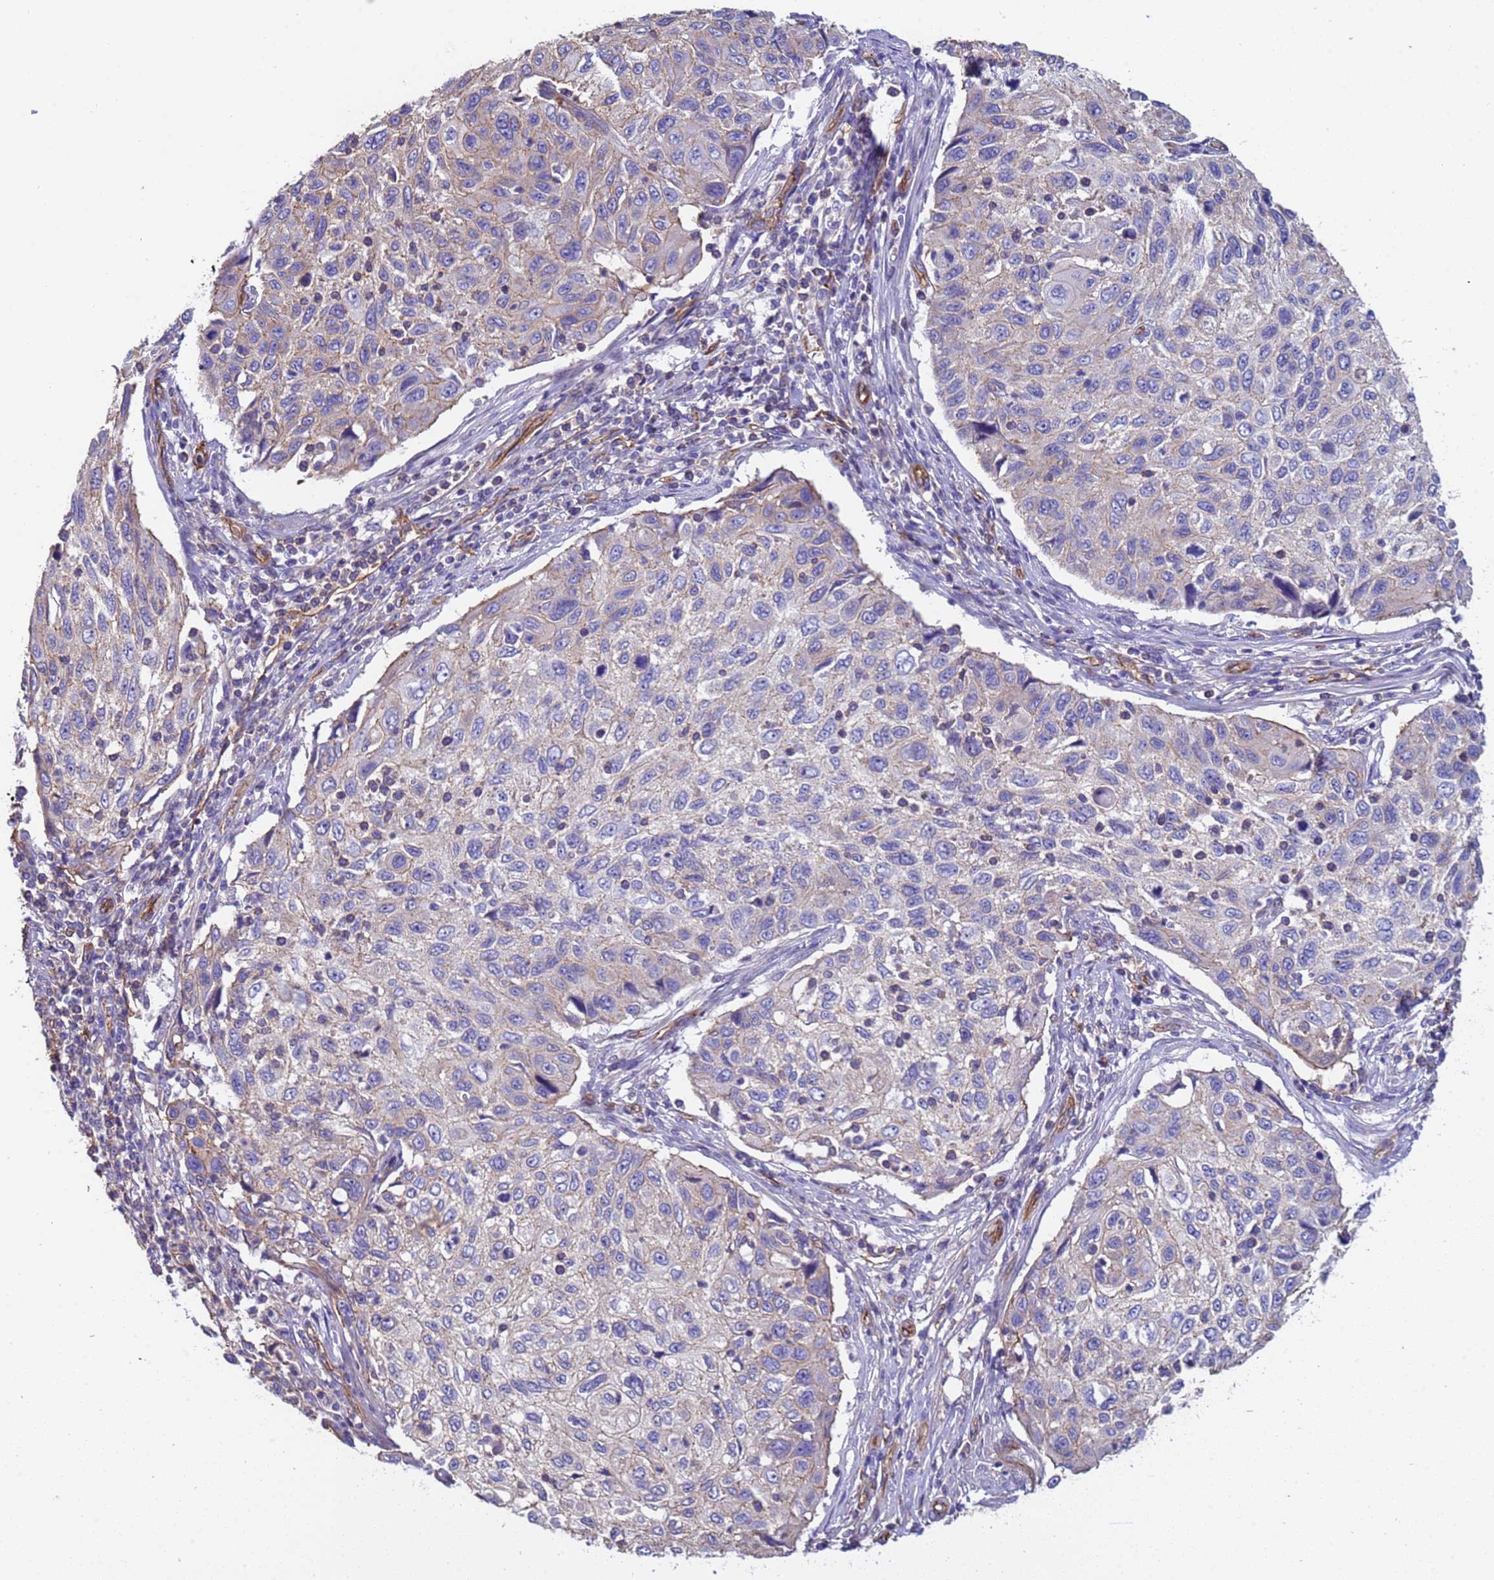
{"staining": {"intensity": "negative", "quantity": "none", "location": "none"}, "tissue": "cervical cancer", "cell_type": "Tumor cells", "image_type": "cancer", "snomed": [{"axis": "morphology", "description": "Squamous cell carcinoma, NOS"}, {"axis": "topography", "description": "Cervix"}], "caption": "An IHC micrograph of cervical squamous cell carcinoma is shown. There is no staining in tumor cells of cervical squamous cell carcinoma. (Brightfield microscopy of DAB (3,3'-diaminobenzidine) IHC at high magnification).", "gene": "ZNF248", "patient": {"sex": "female", "age": 70}}